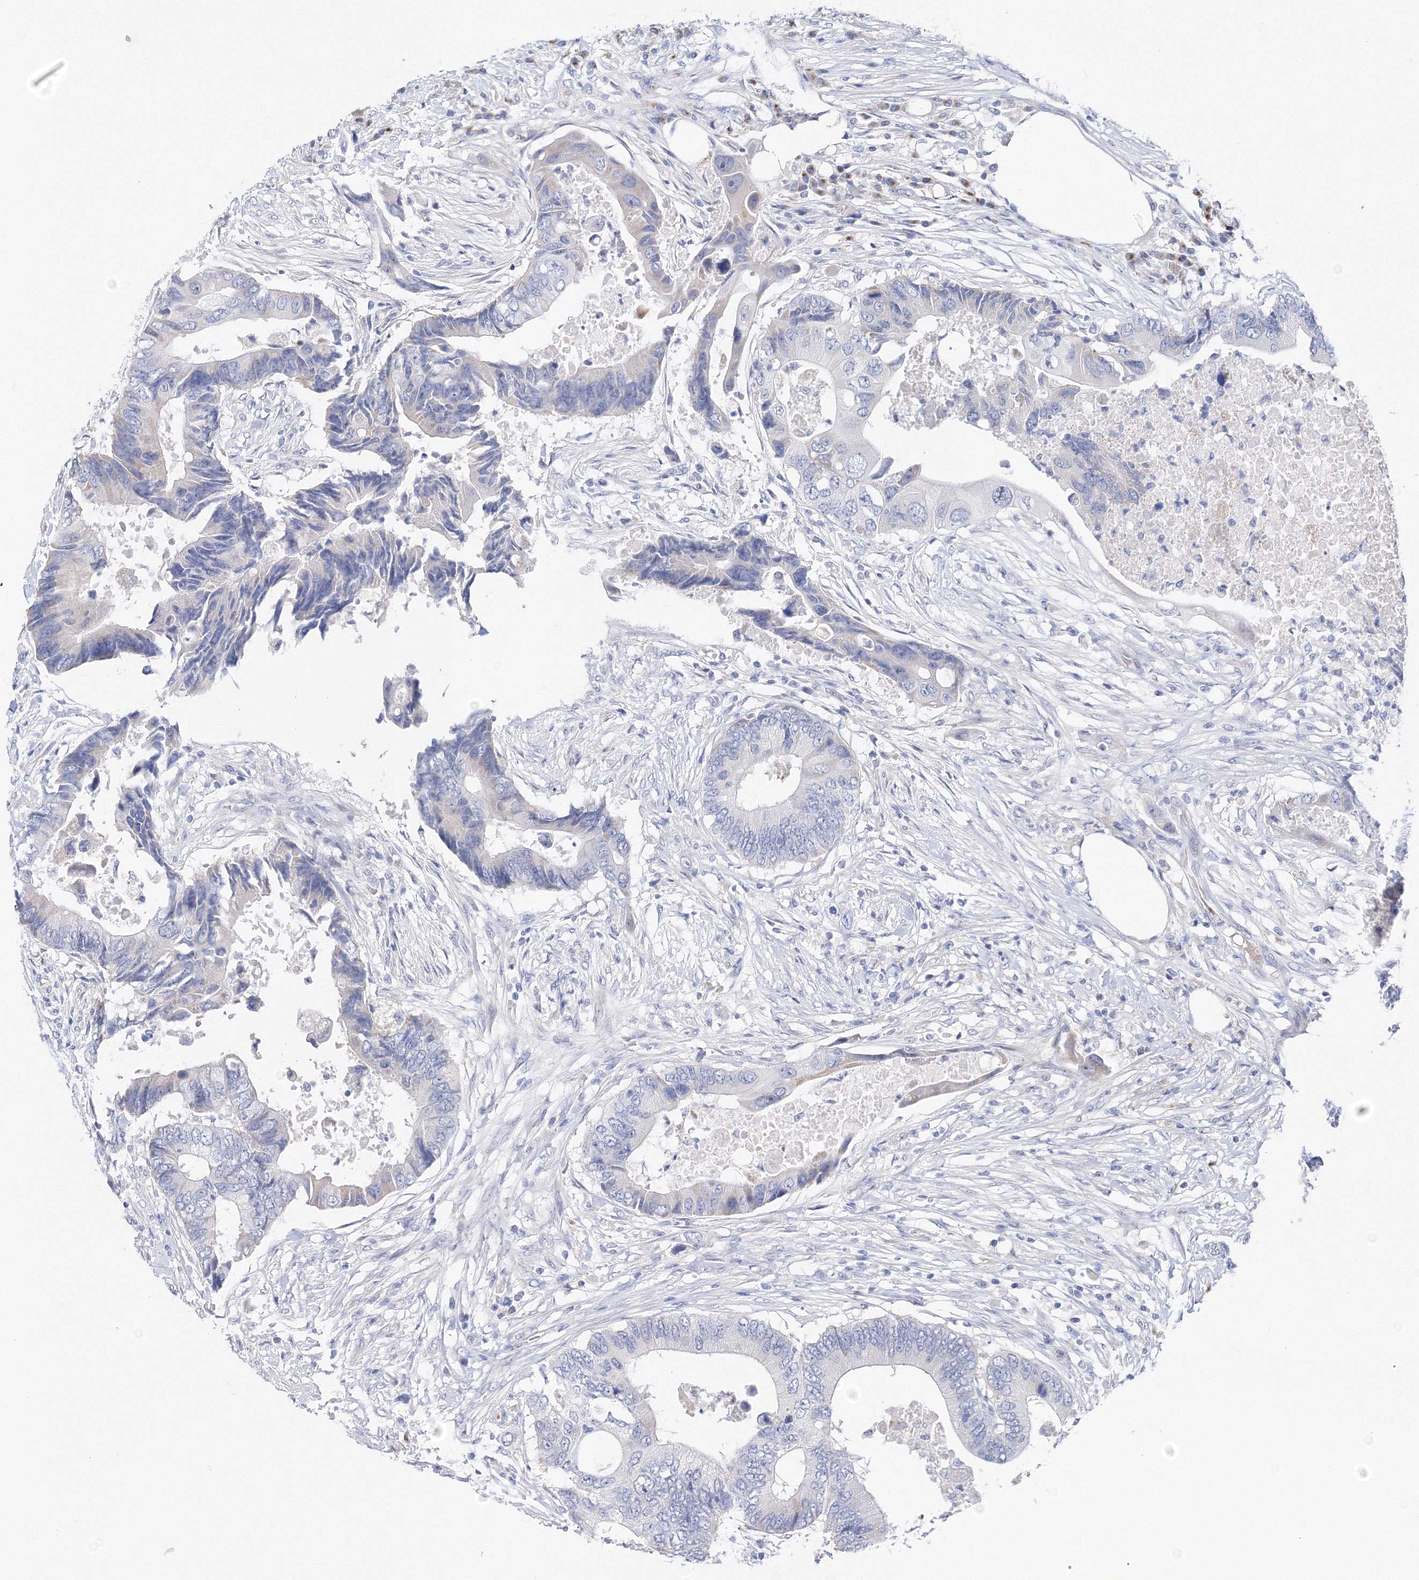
{"staining": {"intensity": "negative", "quantity": "none", "location": "none"}, "tissue": "colorectal cancer", "cell_type": "Tumor cells", "image_type": "cancer", "snomed": [{"axis": "morphology", "description": "Adenocarcinoma, NOS"}, {"axis": "topography", "description": "Colon"}], "caption": "DAB (3,3'-diaminobenzidine) immunohistochemical staining of human colorectal adenocarcinoma exhibits no significant expression in tumor cells. Brightfield microscopy of IHC stained with DAB (3,3'-diaminobenzidine) (brown) and hematoxylin (blue), captured at high magnification.", "gene": "TAMM41", "patient": {"sex": "male", "age": 71}}